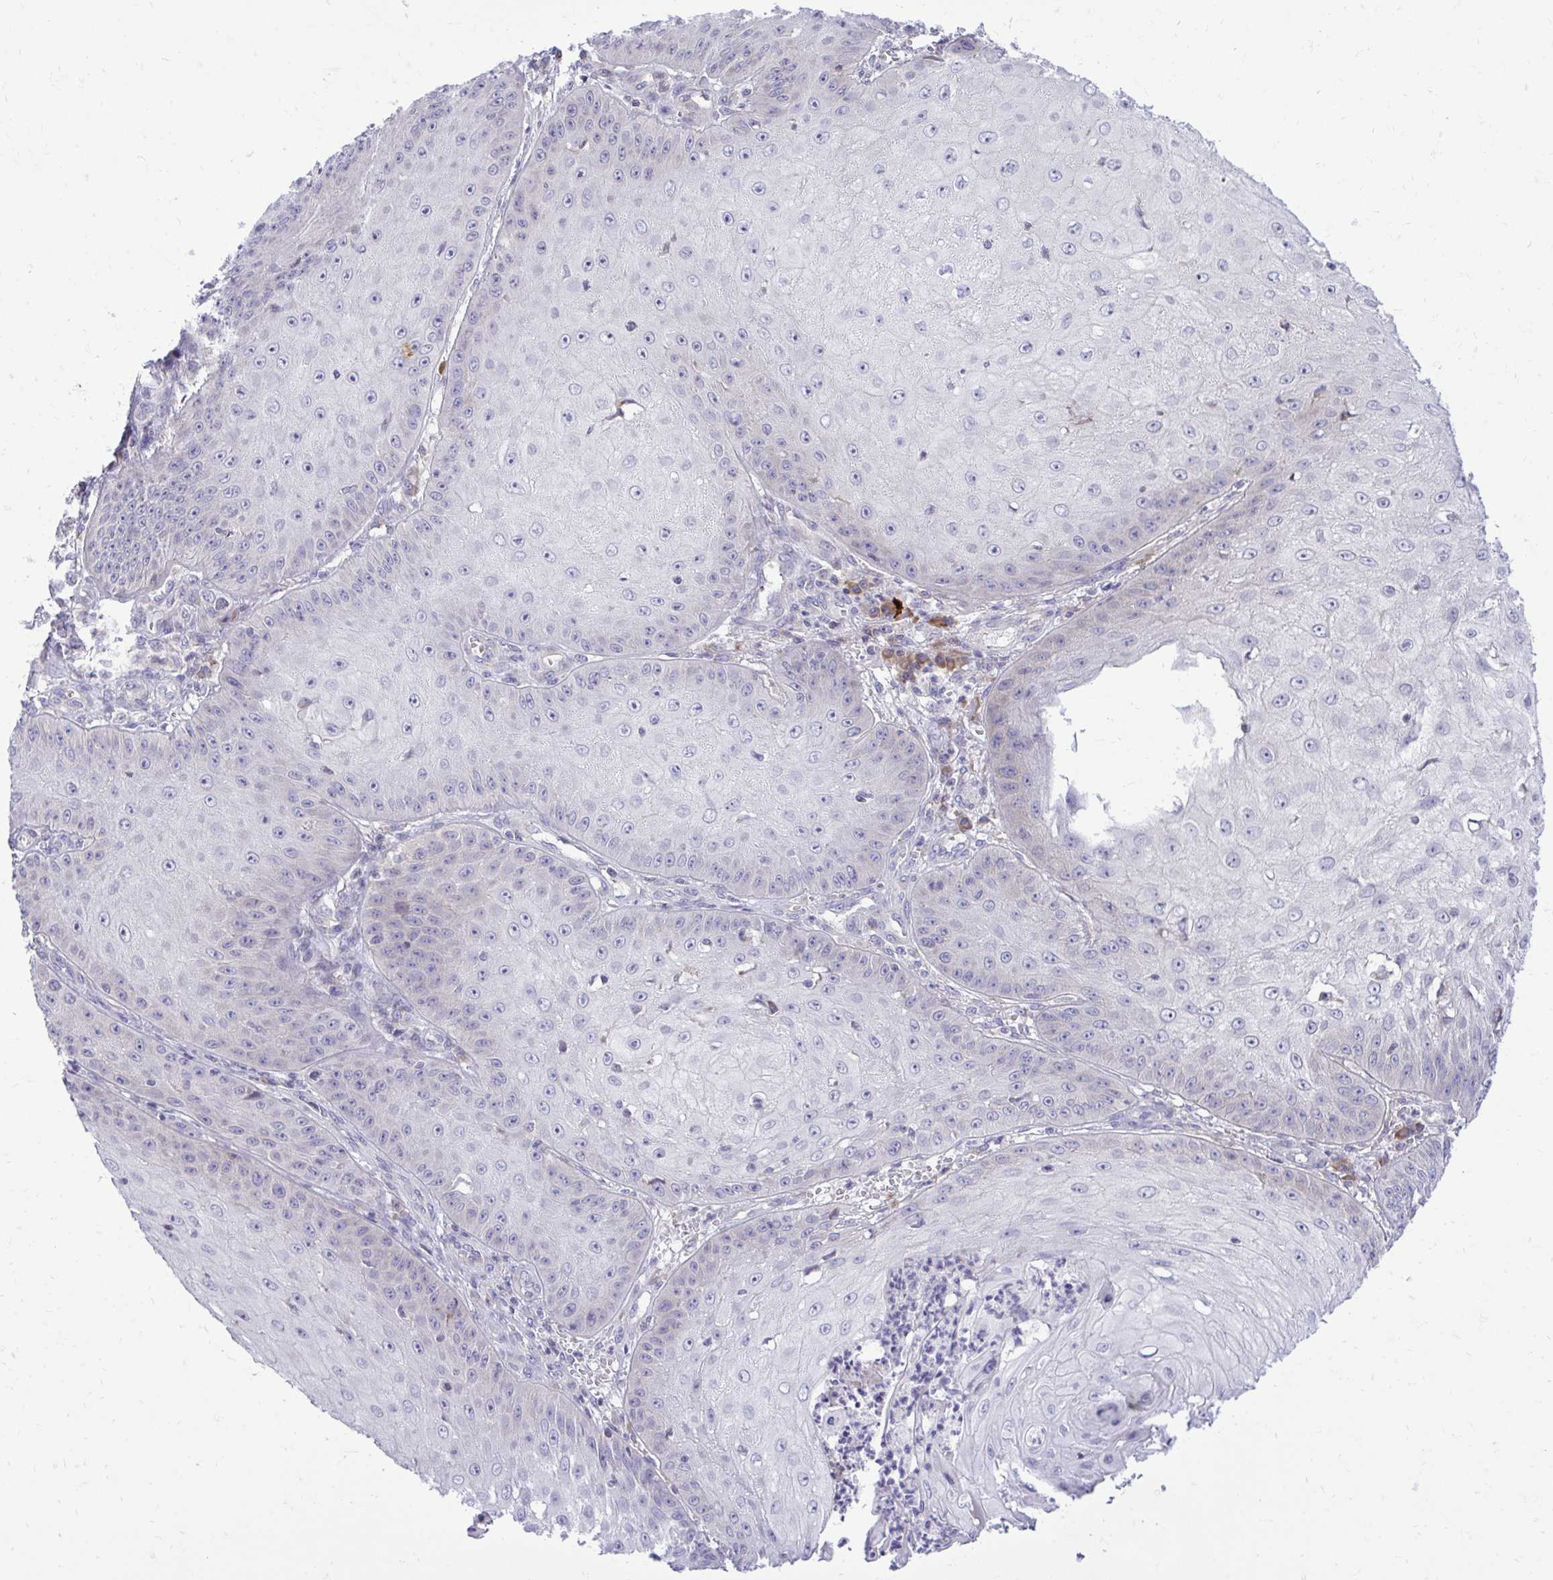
{"staining": {"intensity": "negative", "quantity": "none", "location": "none"}, "tissue": "skin cancer", "cell_type": "Tumor cells", "image_type": "cancer", "snomed": [{"axis": "morphology", "description": "Squamous cell carcinoma, NOS"}, {"axis": "topography", "description": "Skin"}], "caption": "A high-resolution image shows immunohistochemistry staining of skin cancer (squamous cell carcinoma), which shows no significant staining in tumor cells.", "gene": "METTL9", "patient": {"sex": "male", "age": 70}}